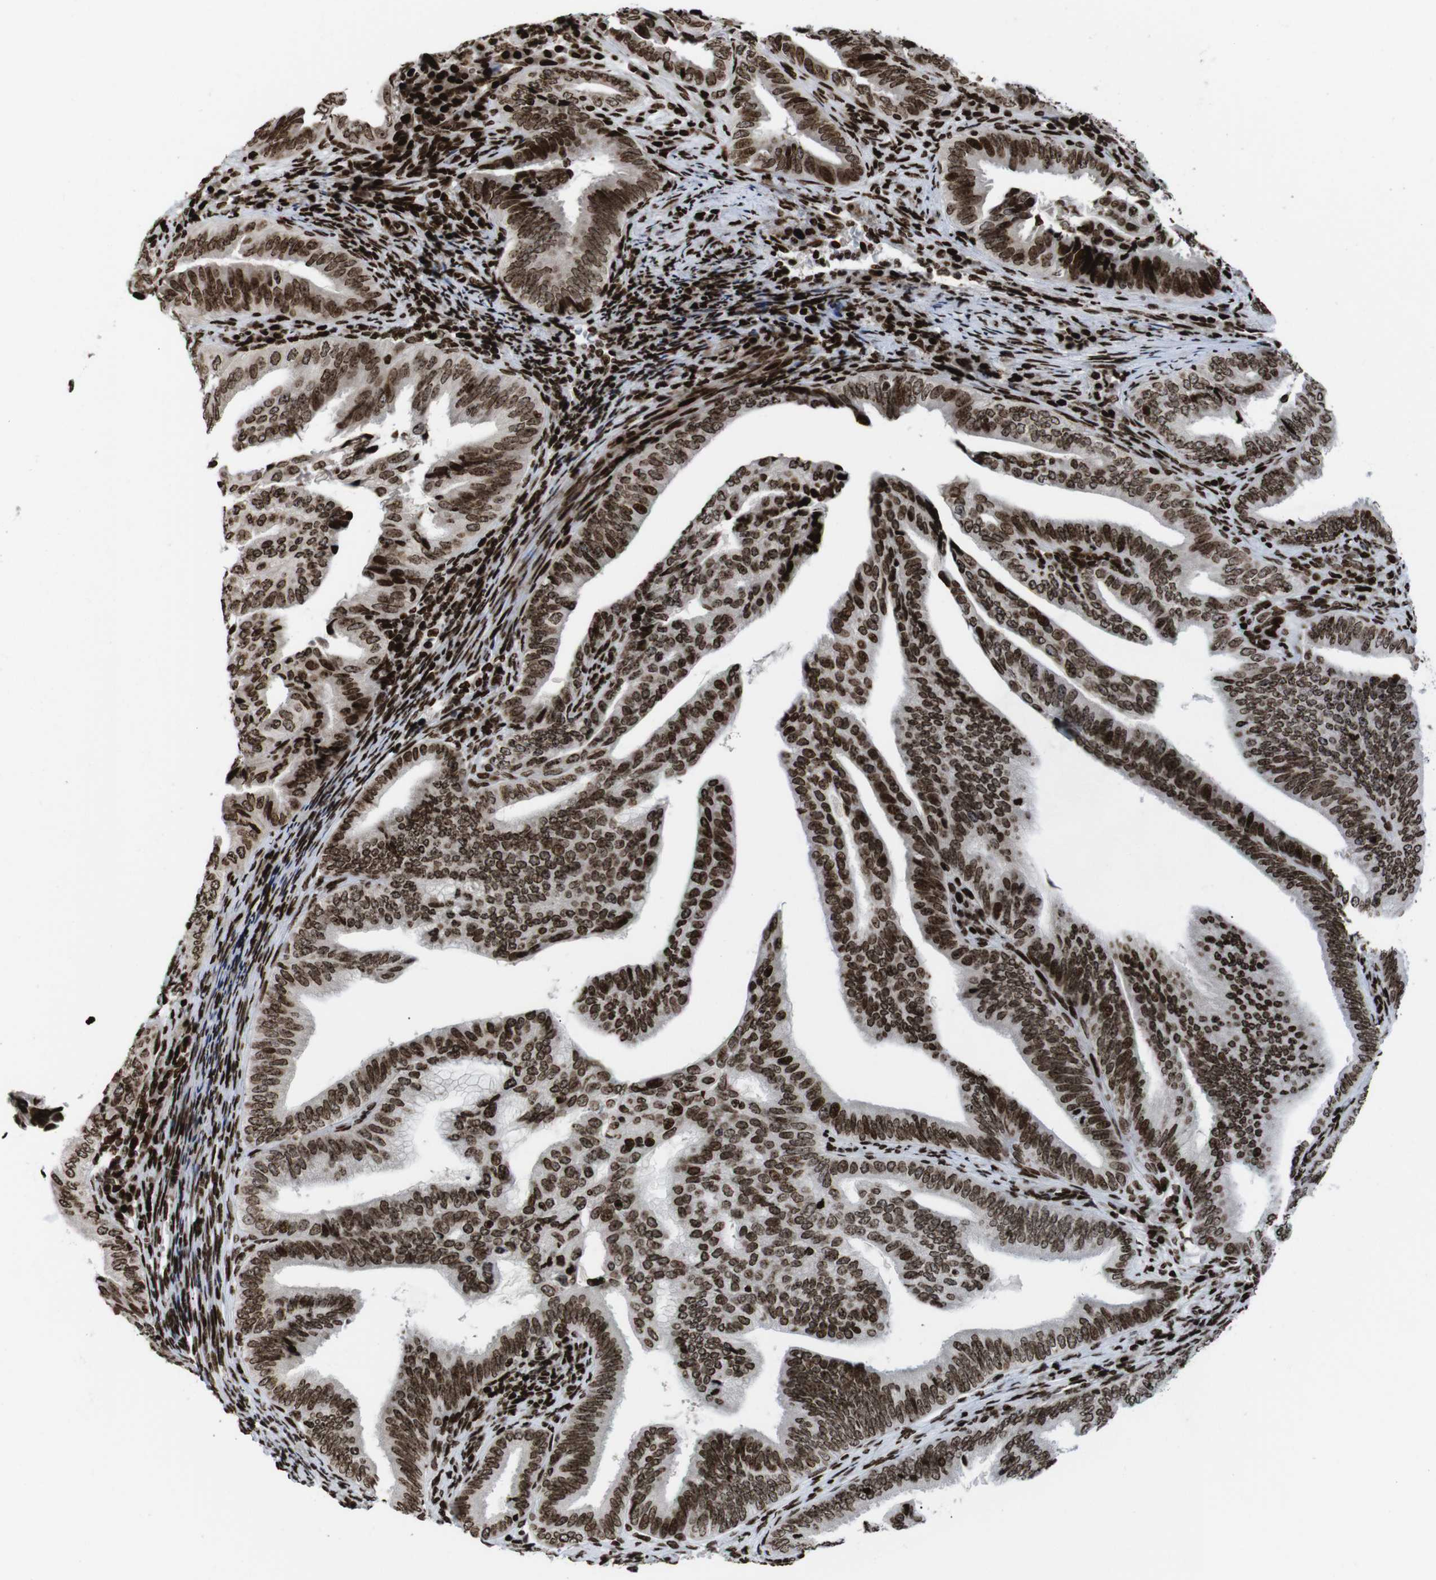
{"staining": {"intensity": "strong", "quantity": ">75%", "location": "nuclear"}, "tissue": "endometrial cancer", "cell_type": "Tumor cells", "image_type": "cancer", "snomed": [{"axis": "morphology", "description": "Adenocarcinoma, NOS"}, {"axis": "topography", "description": "Endometrium"}], "caption": "Human endometrial adenocarcinoma stained for a protein (brown) reveals strong nuclear positive expression in about >75% of tumor cells.", "gene": "H1-4", "patient": {"sex": "female", "age": 58}}